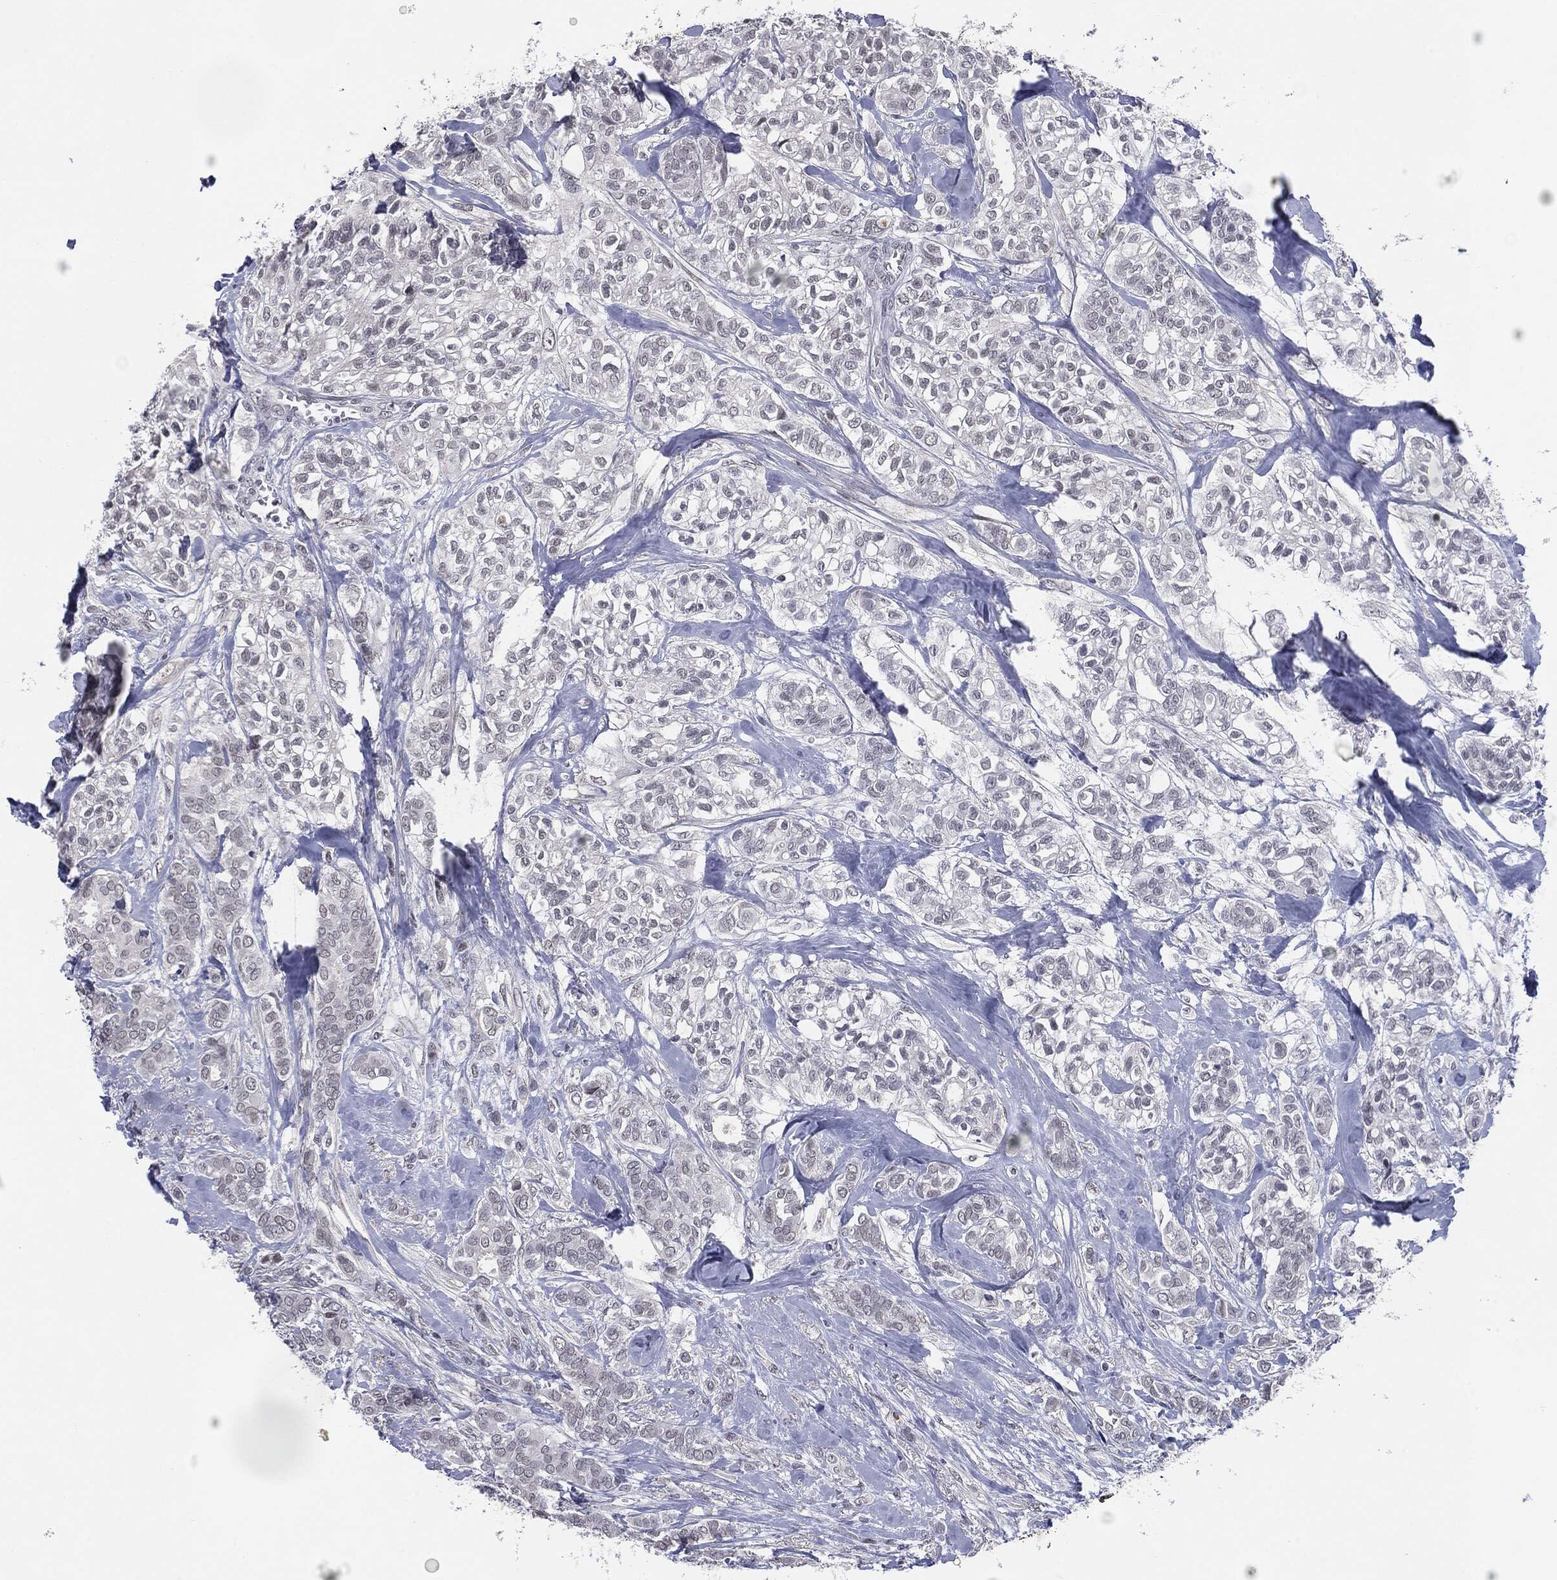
{"staining": {"intensity": "negative", "quantity": "none", "location": "none"}, "tissue": "breast cancer", "cell_type": "Tumor cells", "image_type": "cancer", "snomed": [{"axis": "morphology", "description": "Duct carcinoma"}, {"axis": "topography", "description": "Breast"}], "caption": "Breast cancer (invasive ductal carcinoma) was stained to show a protein in brown. There is no significant expression in tumor cells.", "gene": "SLC5A5", "patient": {"sex": "female", "age": 71}}